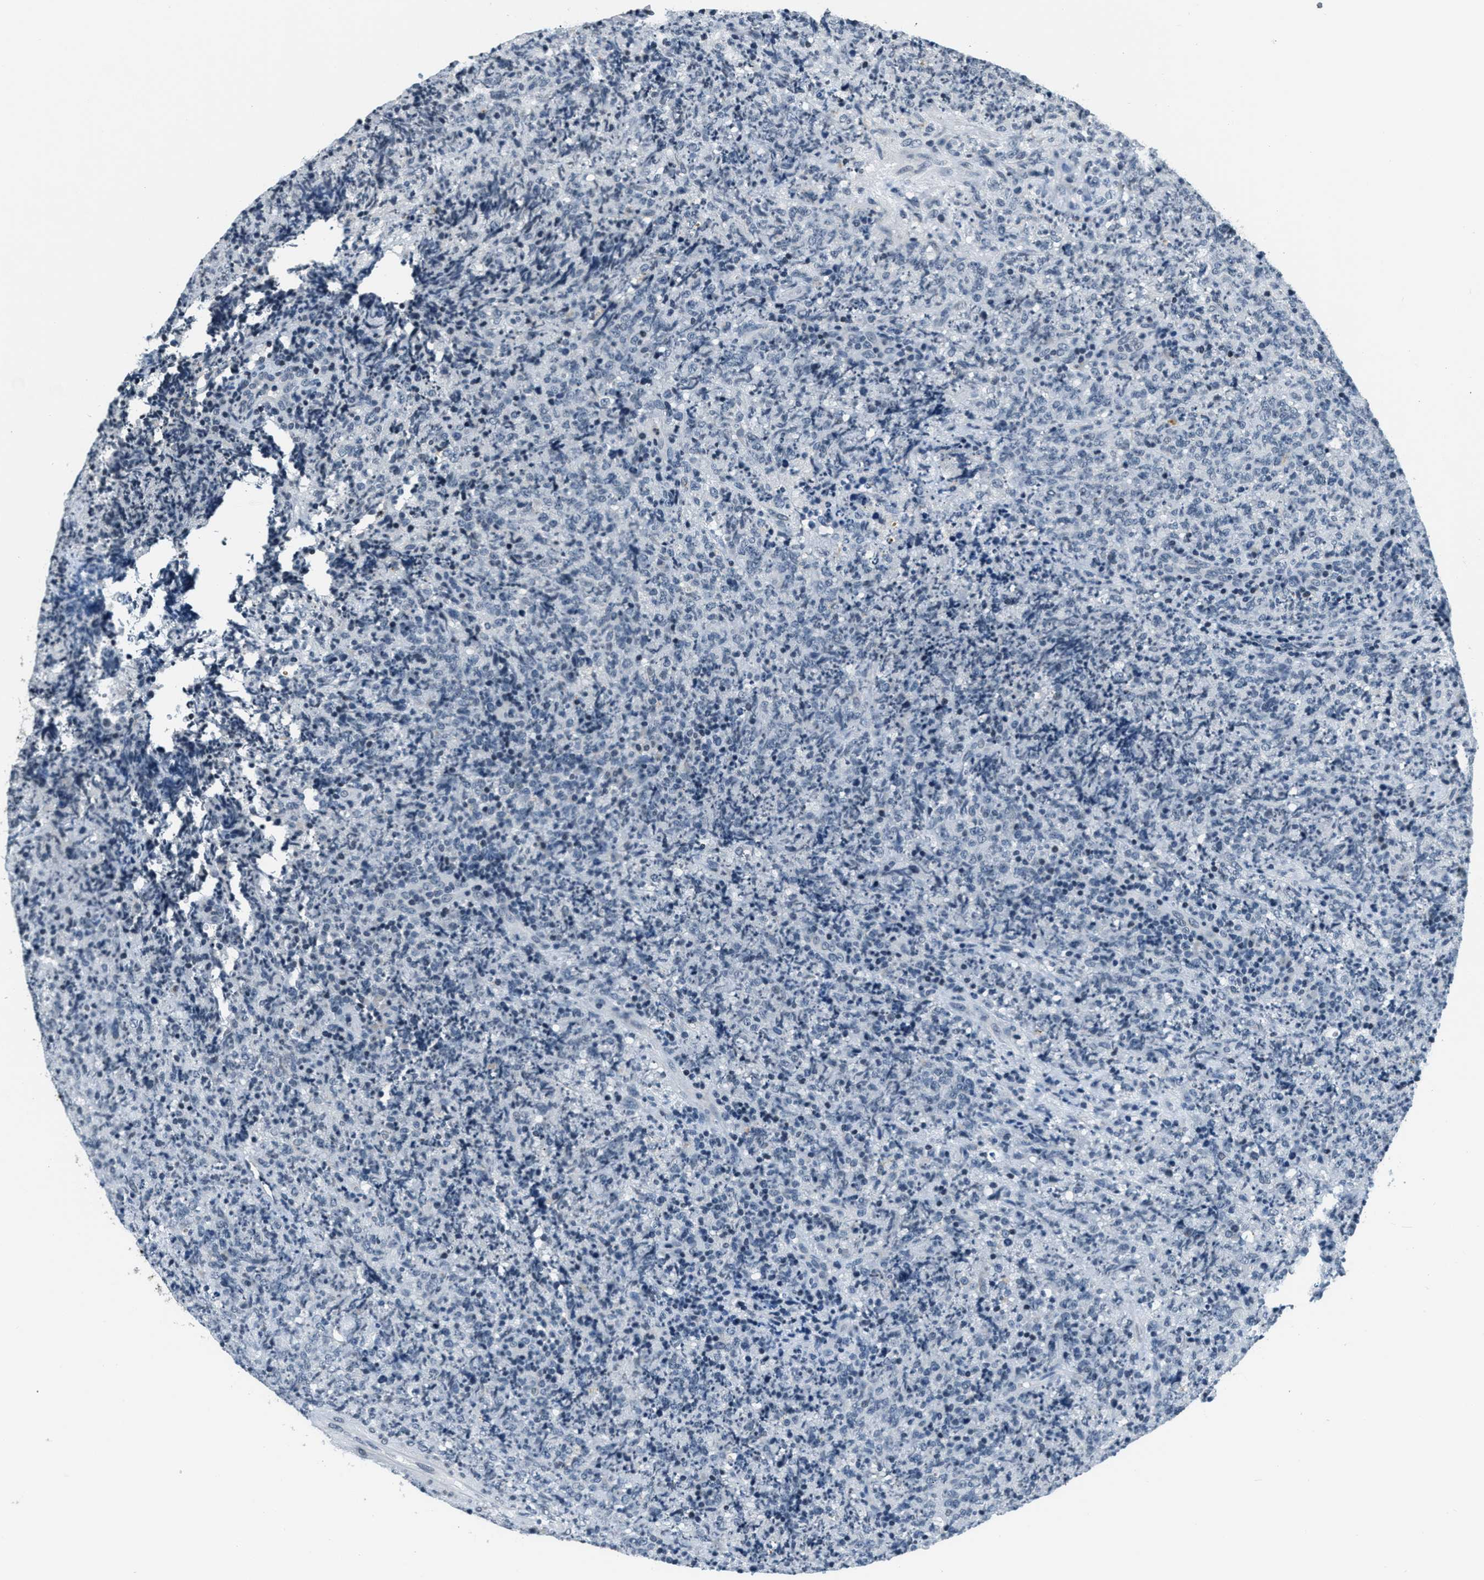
{"staining": {"intensity": "negative", "quantity": "none", "location": "none"}, "tissue": "lymphoma", "cell_type": "Tumor cells", "image_type": "cancer", "snomed": [{"axis": "morphology", "description": "Malignant lymphoma, non-Hodgkin's type, High grade"}, {"axis": "topography", "description": "Tonsil"}], "caption": "IHC histopathology image of lymphoma stained for a protein (brown), which displays no staining in tumor cells.", "gene": "CA4", "patient": {"sex": "female", "age": 36}}